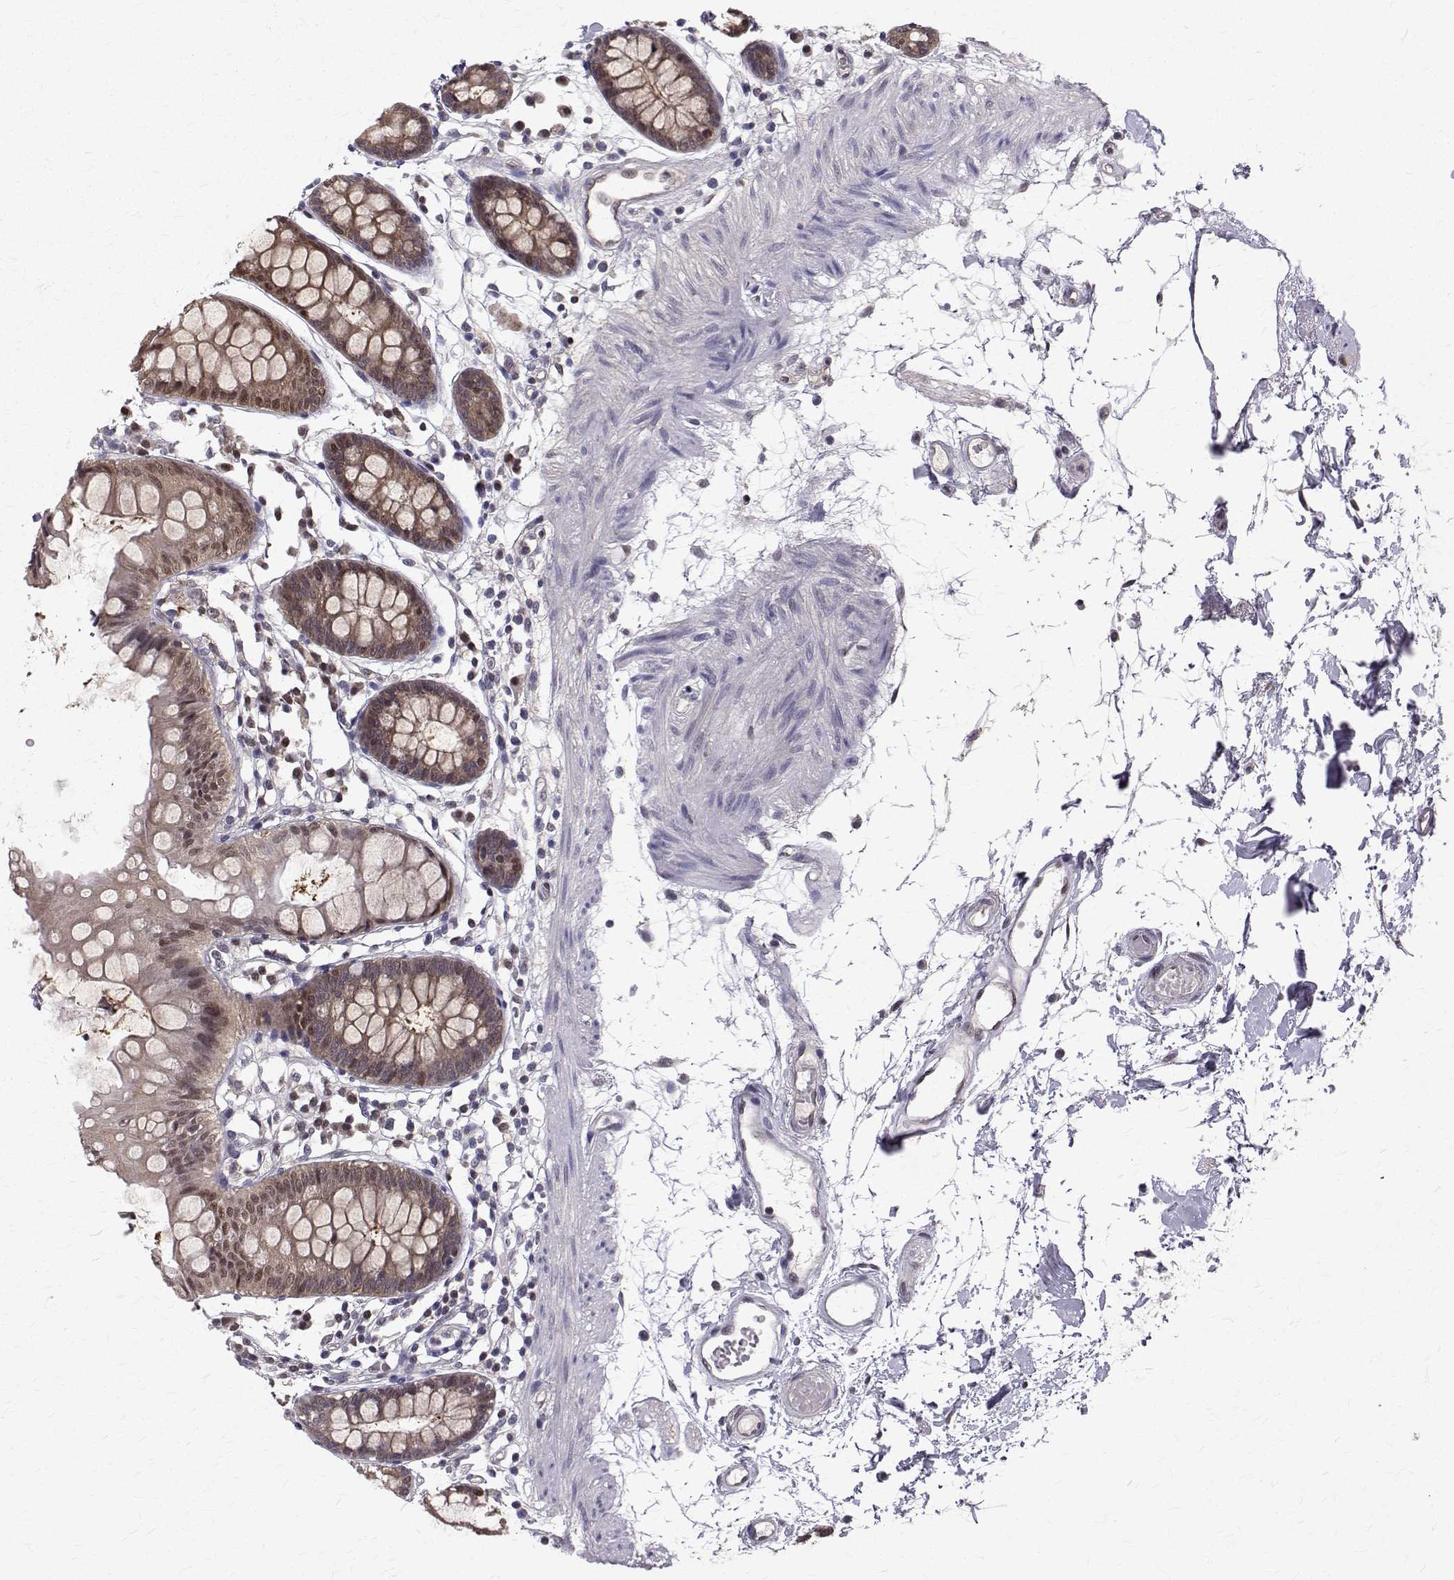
{"staining": {"intensity": "moderate", "quantity": "<25%", "location": "nuclear"}, "tissue": "colon", "cell_type": "Endothelial cells", "image_type": "normal", "snomed": [{"axis": "morphology", "description": "Normal tissue, NOS"}, {"axis": "topography", "description": "Colon"}], "caption": "A brown stain labels moderate nuclear positivity of a protein in endothelial cells of normal human colon. (IHC, brightfield microscopy, high magnification).", "gene": "NIF3L1", "patient": {"sex": "female", "age": 84}}